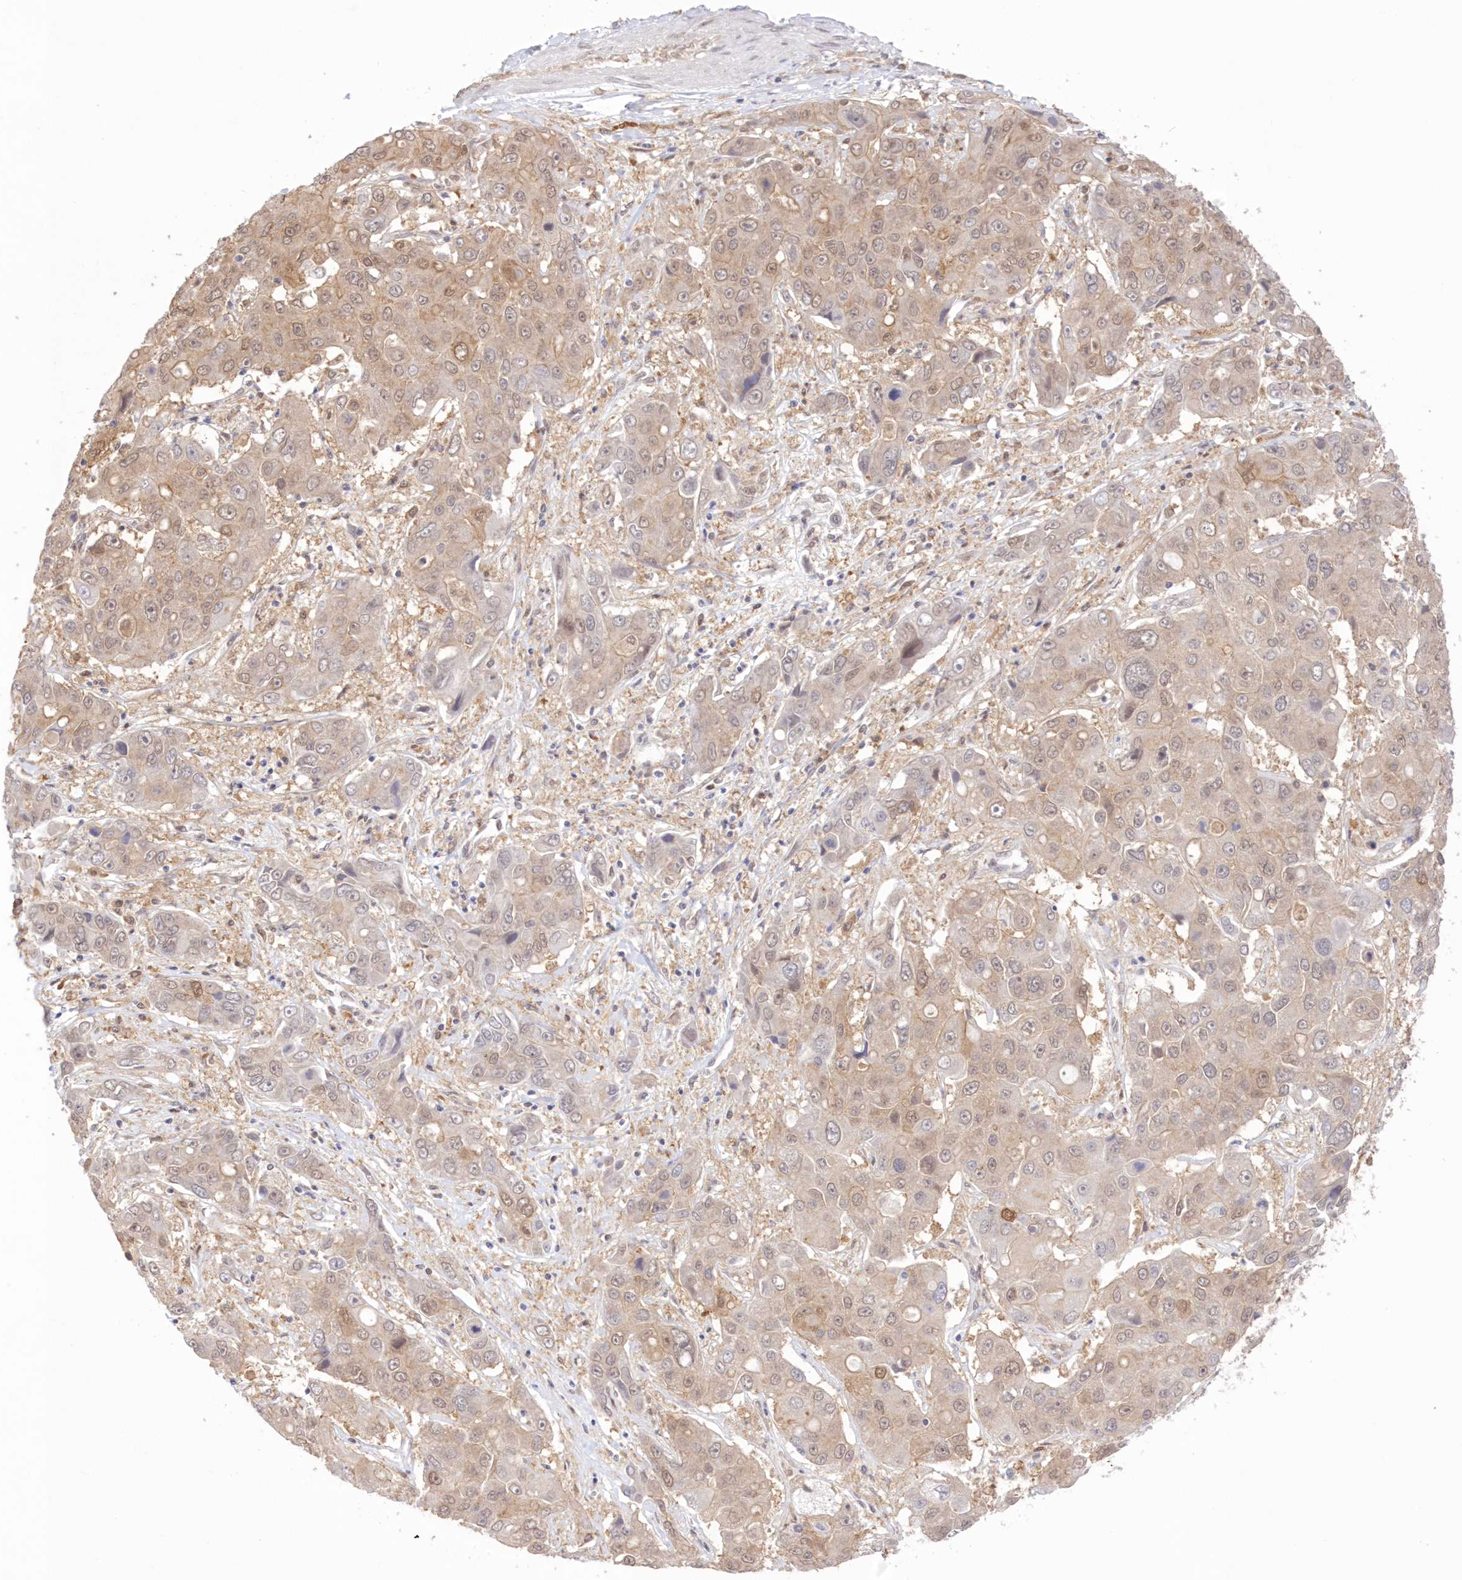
{"staining": {"intensity": "weak", "quantity": ">75%", "location": "cytoplasmic/membranous,nuclear"}, "tissue": "liver cancer", "cell_type": "Tumor cells", "image_type": "cancer", "snomed": [{"axis": "morphology", "description": "Cholangiocarcinoma"}, {"axis": "topography", "description": "Liver"}], "caption": "Immunohistochemical staining of human liver cholangiocarcinoma displays weak cytoplasmic/membranous and nuclear protein positivity in about >75% of tumor cells. The staining was performed using DAB (3,3'-diaminobenzidine), with brown indicating positive protein expression. Nuclei are stained blue with hematoxylin.", "gene": "RNPEP", "patient": {"sex": "male", "age": 67}}